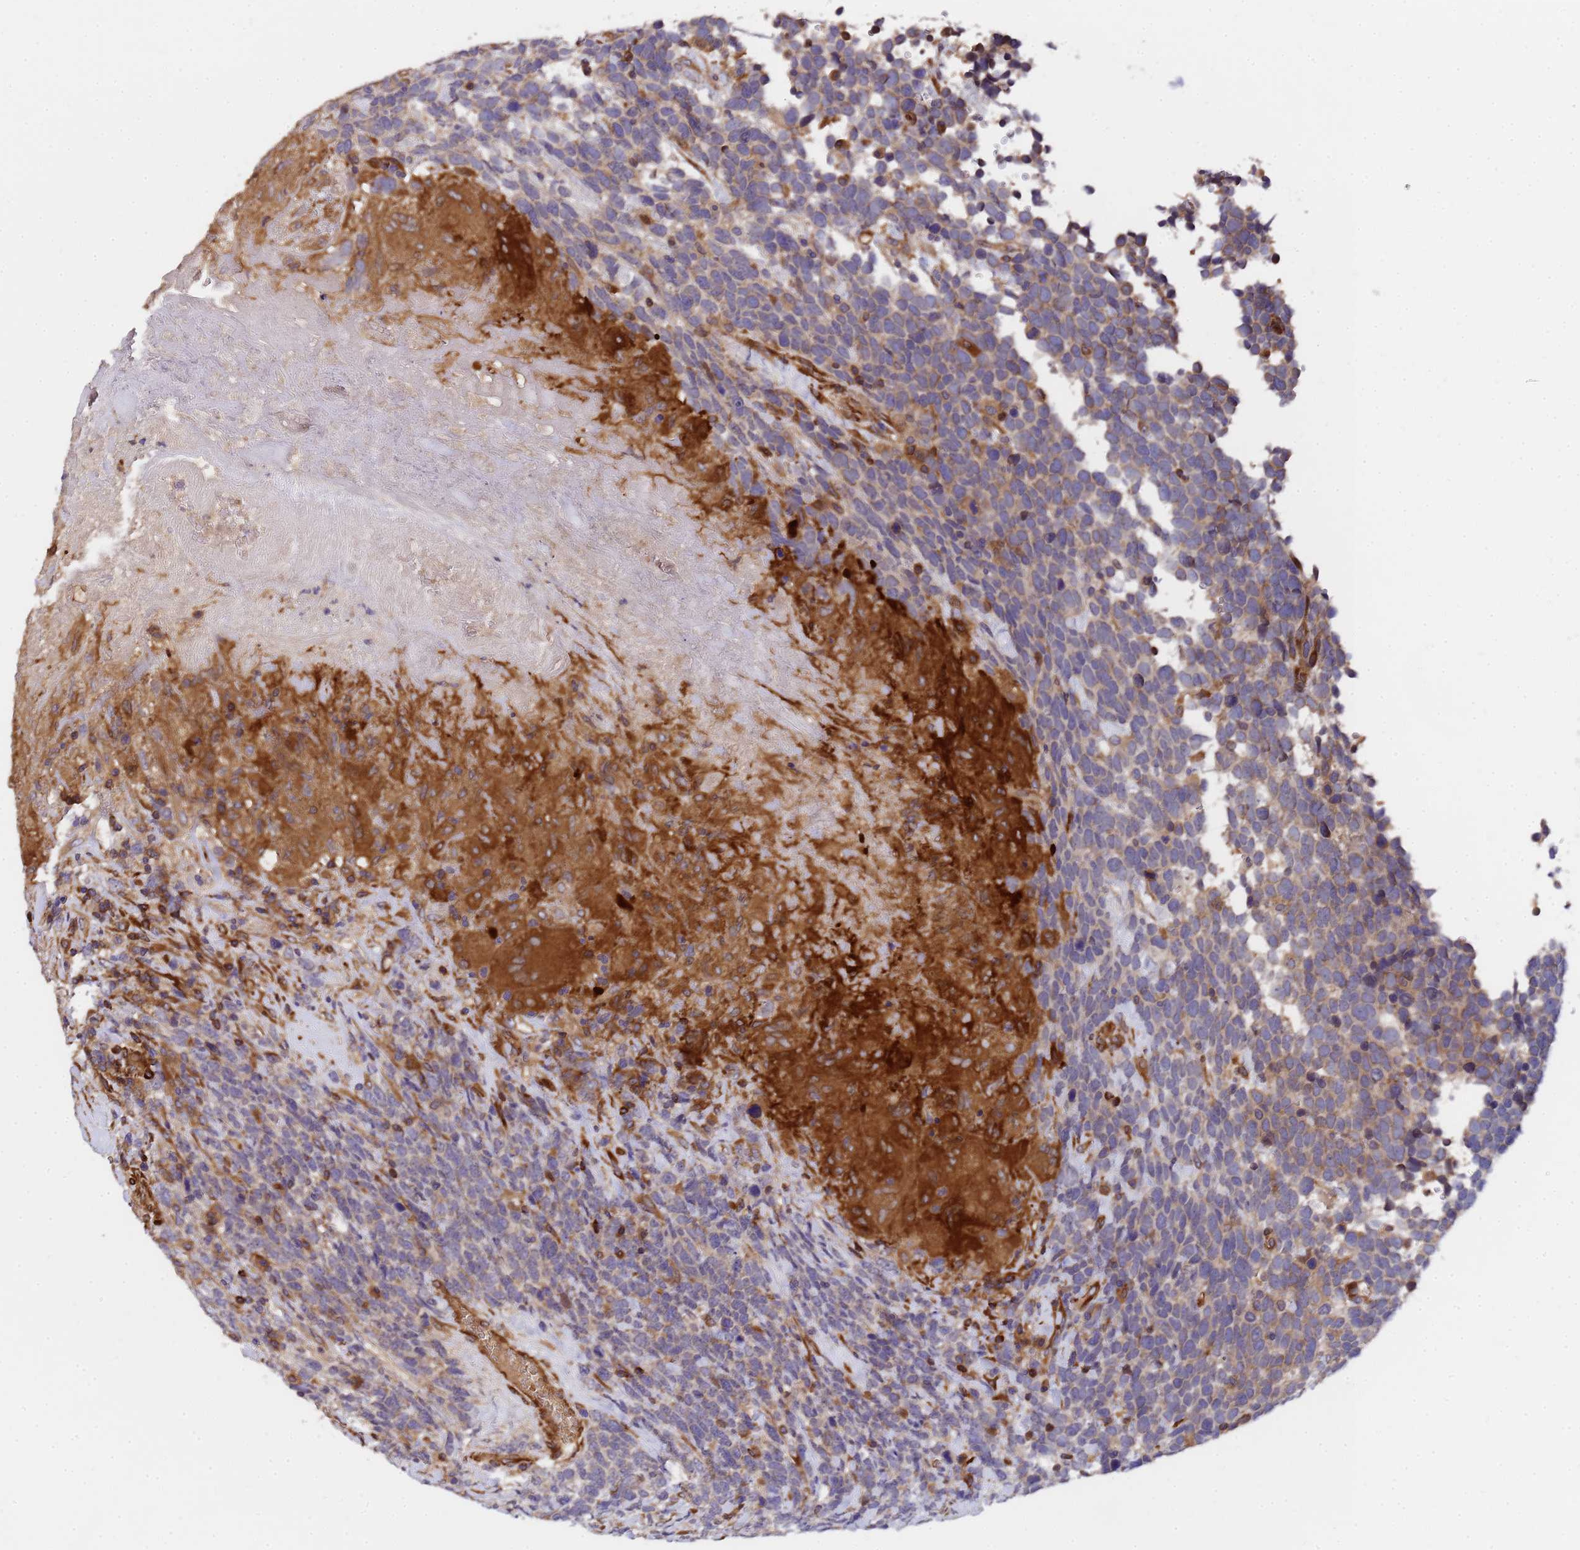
{"staining": {"intensity": "moderate", "quantity": "<25%", "location": "cytoplasmic/membranous"}, "tissue": "urothelial cancer", "cell_type": "Tumor cells", "image_type": "cancer", "snomed": [{"axis": "morphology", "description": "Urothelial carcinoma, High grade"}, {"axis": "topography", "description": "Urinary bladder"}], "caption": "High-grade urothelial carcinoma stained for a protein exhibits moderate cytoplasmic/membranous positivity in tumor cells.", "gene": "MOCS1", "patient": {"sex": "female", "age": 82}}